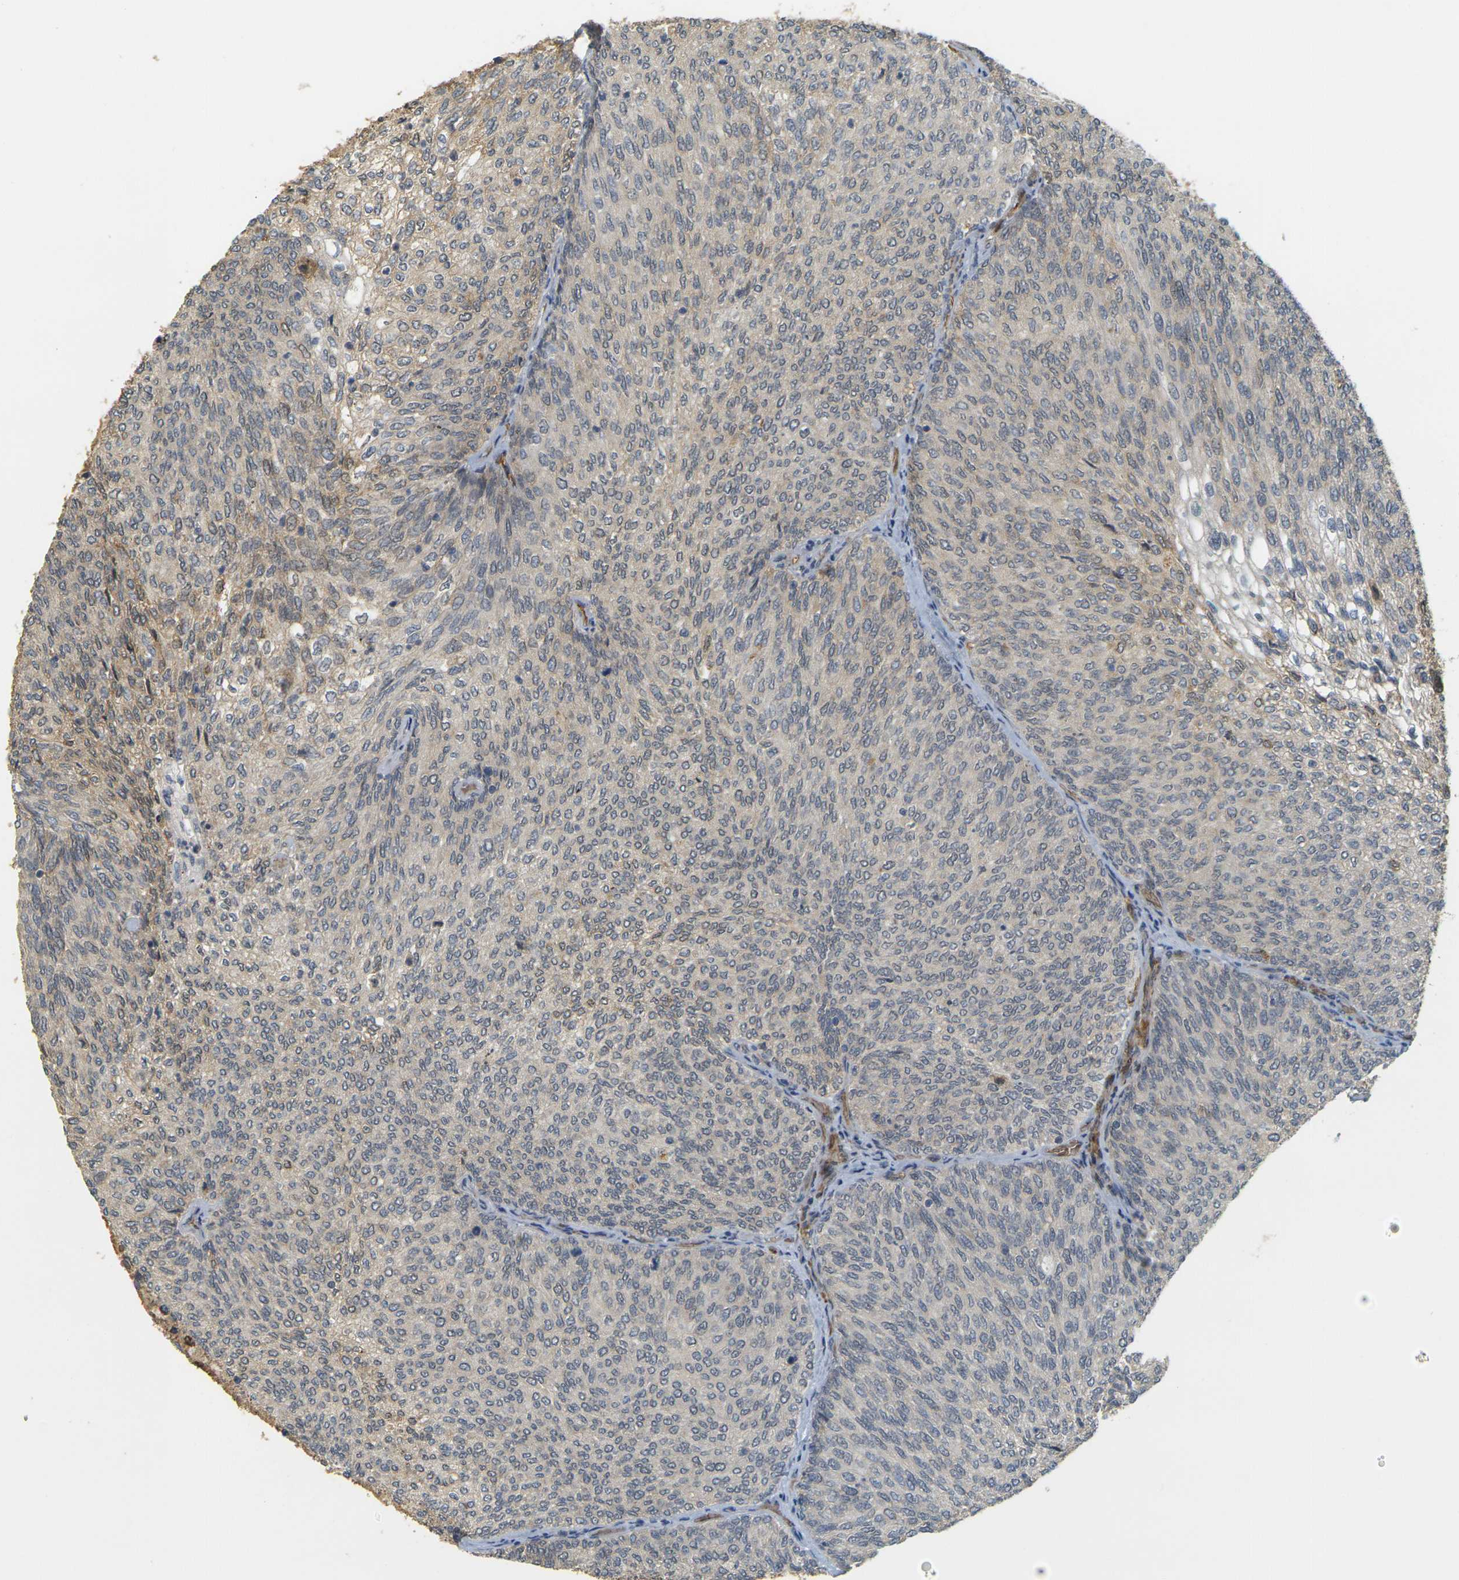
{"staining": {"intensity": "weak", "quantity": "<25%", "location": "cytoplasmic/membranous"}, "tissue": "urothelial cancer", "cell_type": "Tumor cells", "image_type": "cancer", "snomed": [{"axis": "morphology", "description": "Urothelial carcinoma, Low grade"}, {"axis": "topography", "description": "Urinary bladder"}], "caption": "IHC micrograph of neoplastic tissue: human urothelial cancer stained with DAB reveals no significant protein positivity in tumor cells. (DAB (3,3'-diaminobenzidine) immunohistochemistry (IHC) with hematoxylin counter stain).", "gene": "MEGF9", "patient": {"sex": "female", "age": 79}}